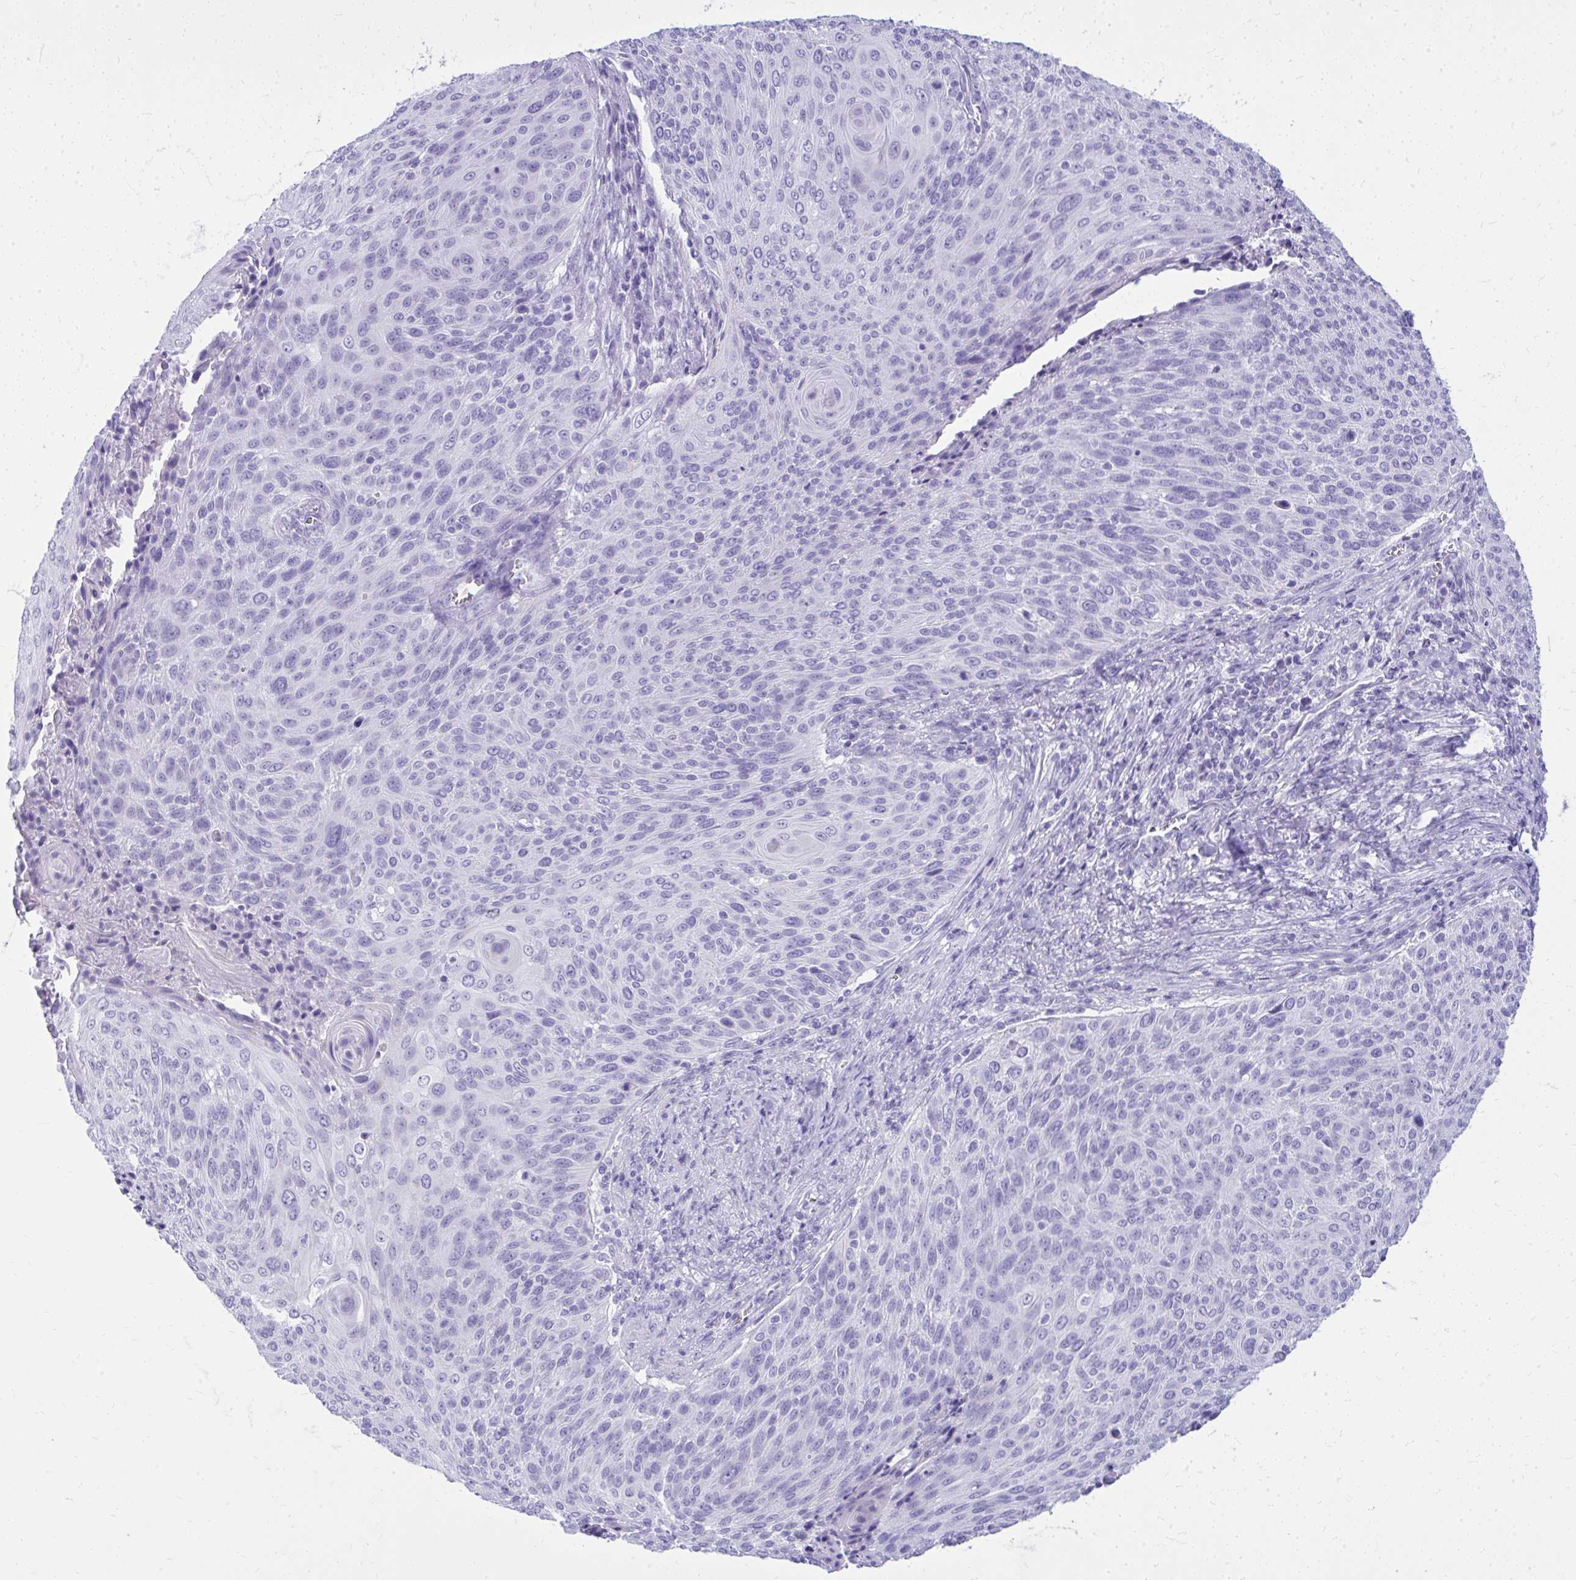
{"staining": {"intensity": "negative", "quantity": "none", "location": "none"}, "tissue": "cervical cancer", "cell_type": "Tumor cells", "image_type": "cancer", "snomed": [{"axis": "morphology", "description": "Squamous cell carcinoma, NOS"}, {"axis": "topography", "description": "Cervix"}], "caption": "Cervical squamous cell carcinoma stained for a protein using IHC exhibits no expression tumor cells.", "gene": "RALYL", "patient": {"sex": "female", "age": 31}}